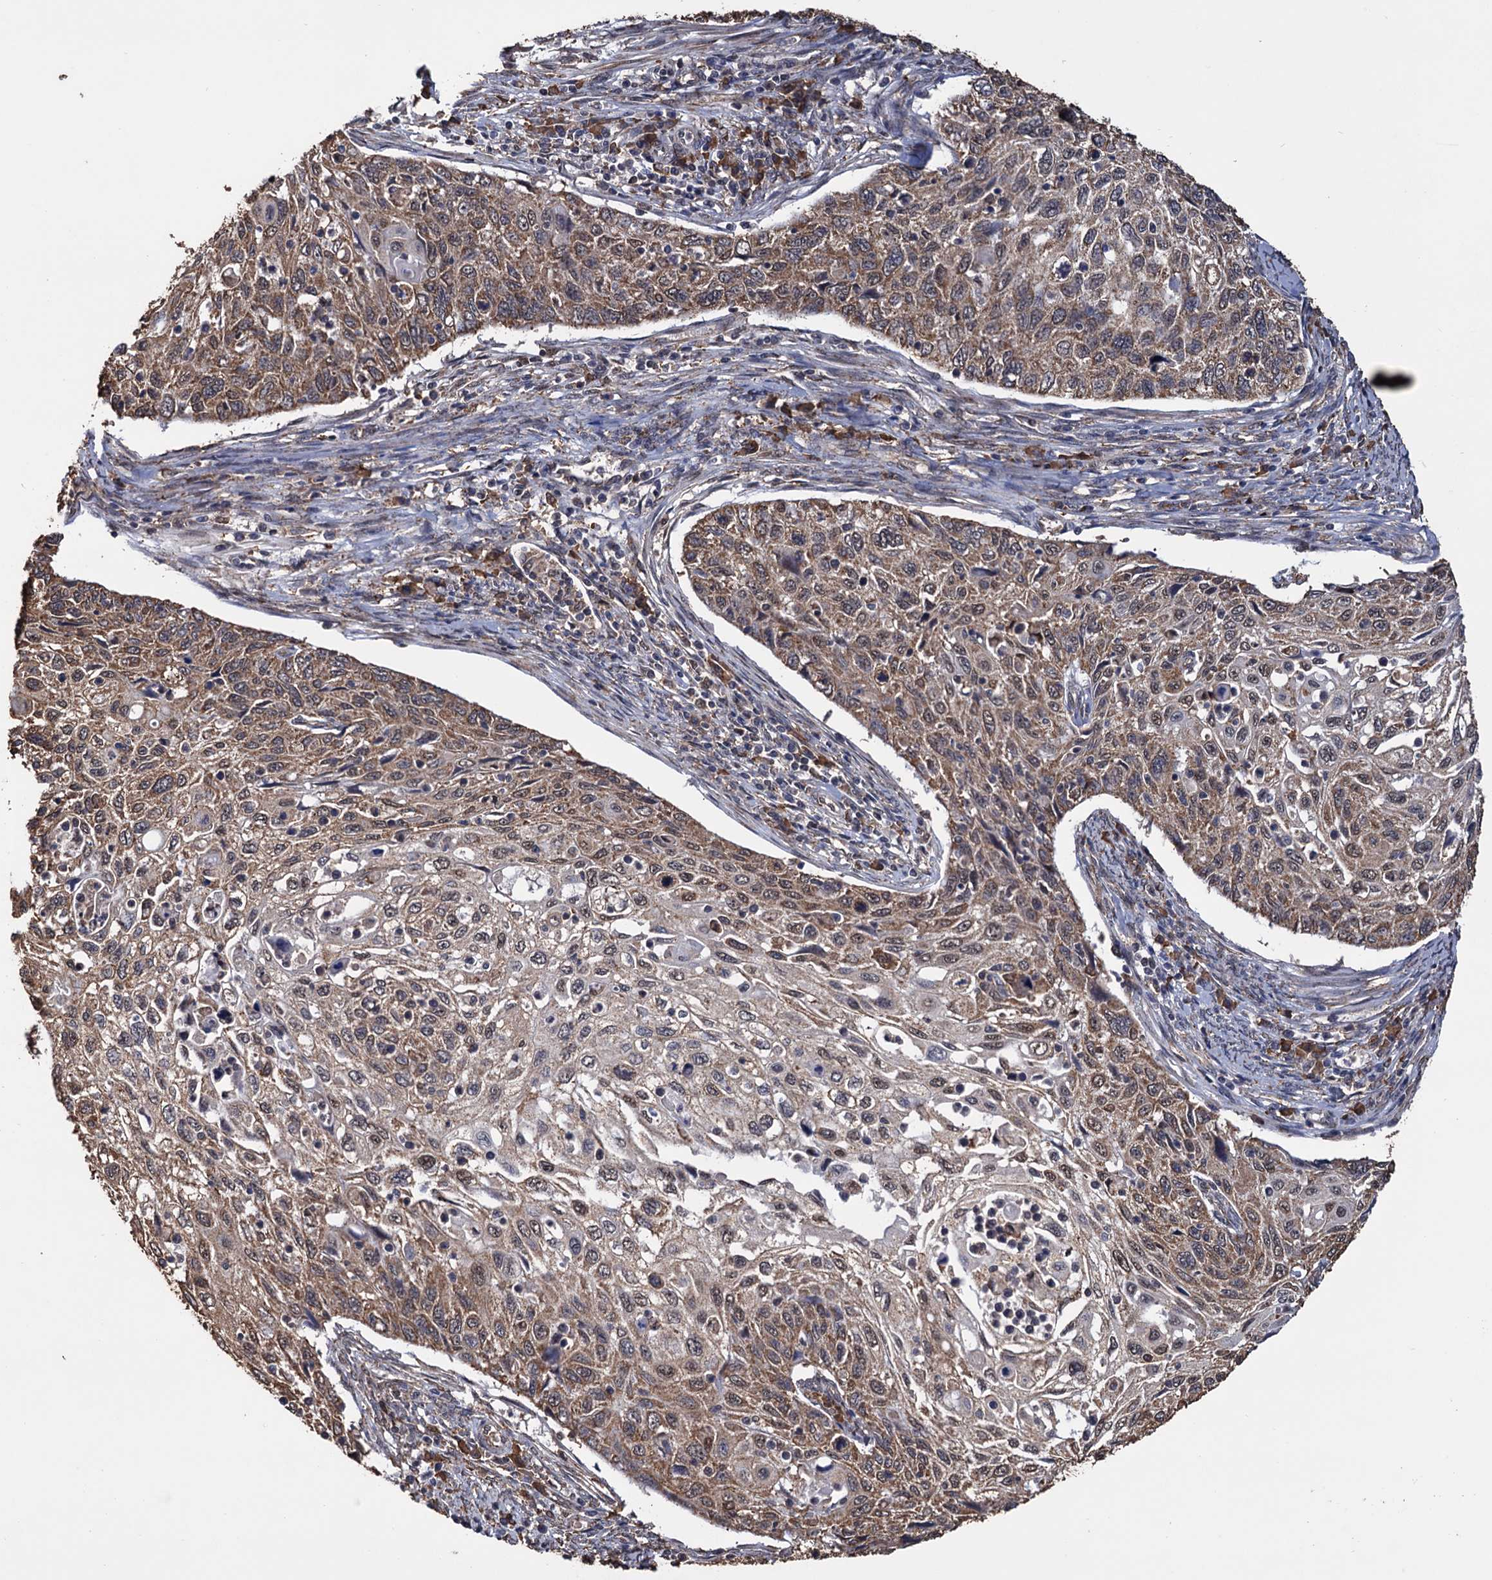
{"staining": {"intensity": "moderate", "quantity": ">75%", "location": "cytoplasmic/membranous"}, "tissue": "cervical cancer", "cell_type": "Tumor cells", "image_type": "cancer", "snomed": [{"axis": "morphology", "description": "Squamous cell carcinoma, NOS"}, {"axis": "topography", "description": "Cervix"}], "caption": "Tumor cells reveal moderate cytoplasmic/membranous positivity in approximately >75% of cells in squamous cell carcinoma (cervical). (DAB (3,3'-diaminobenzidine) IHC with brightfield microscopy, high magnification).", "gene": "TBC1D12", "patient": {"sex": "female", "age": 70}}